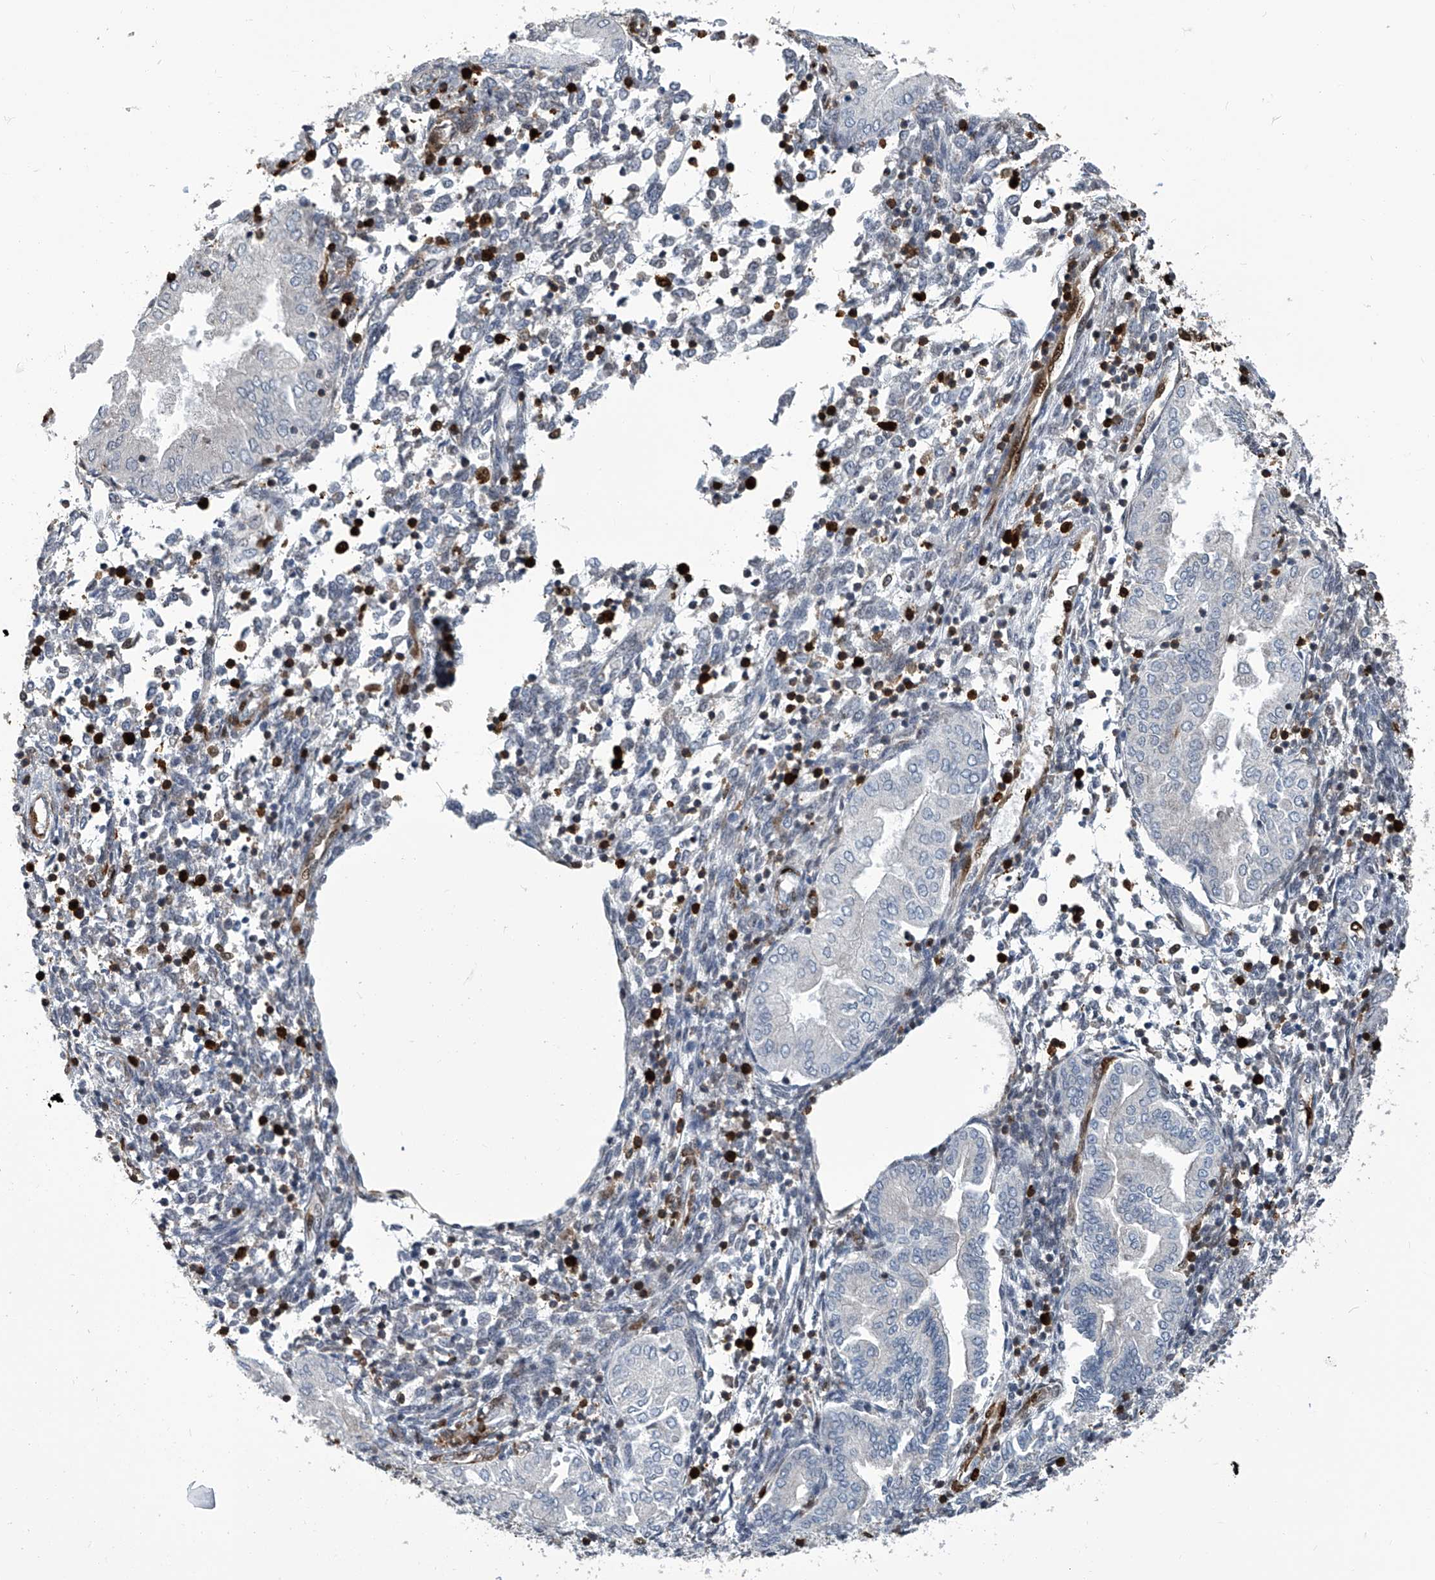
{"staining": {"intensity": "strong", "quantity": "<25%", "location": "nuclear"}, "tissue": "endometrium", "cell_type": "Cells in endometrial stroma", "image_type": "normal", "snomed": [{"axis": "morphology", "description": "Normal tissue, NOS"}, {"axis": "topography", "description": "Endometrium"}], "caption": "This histopathology image exhibits immunohistochemistry staining of unremarkable endometrium, with medium strong nuclear expression in approximately <25% of cells in endometrial stroma.", "gene": "PCNA", "patient": {"sex": "female", "age": 53}}